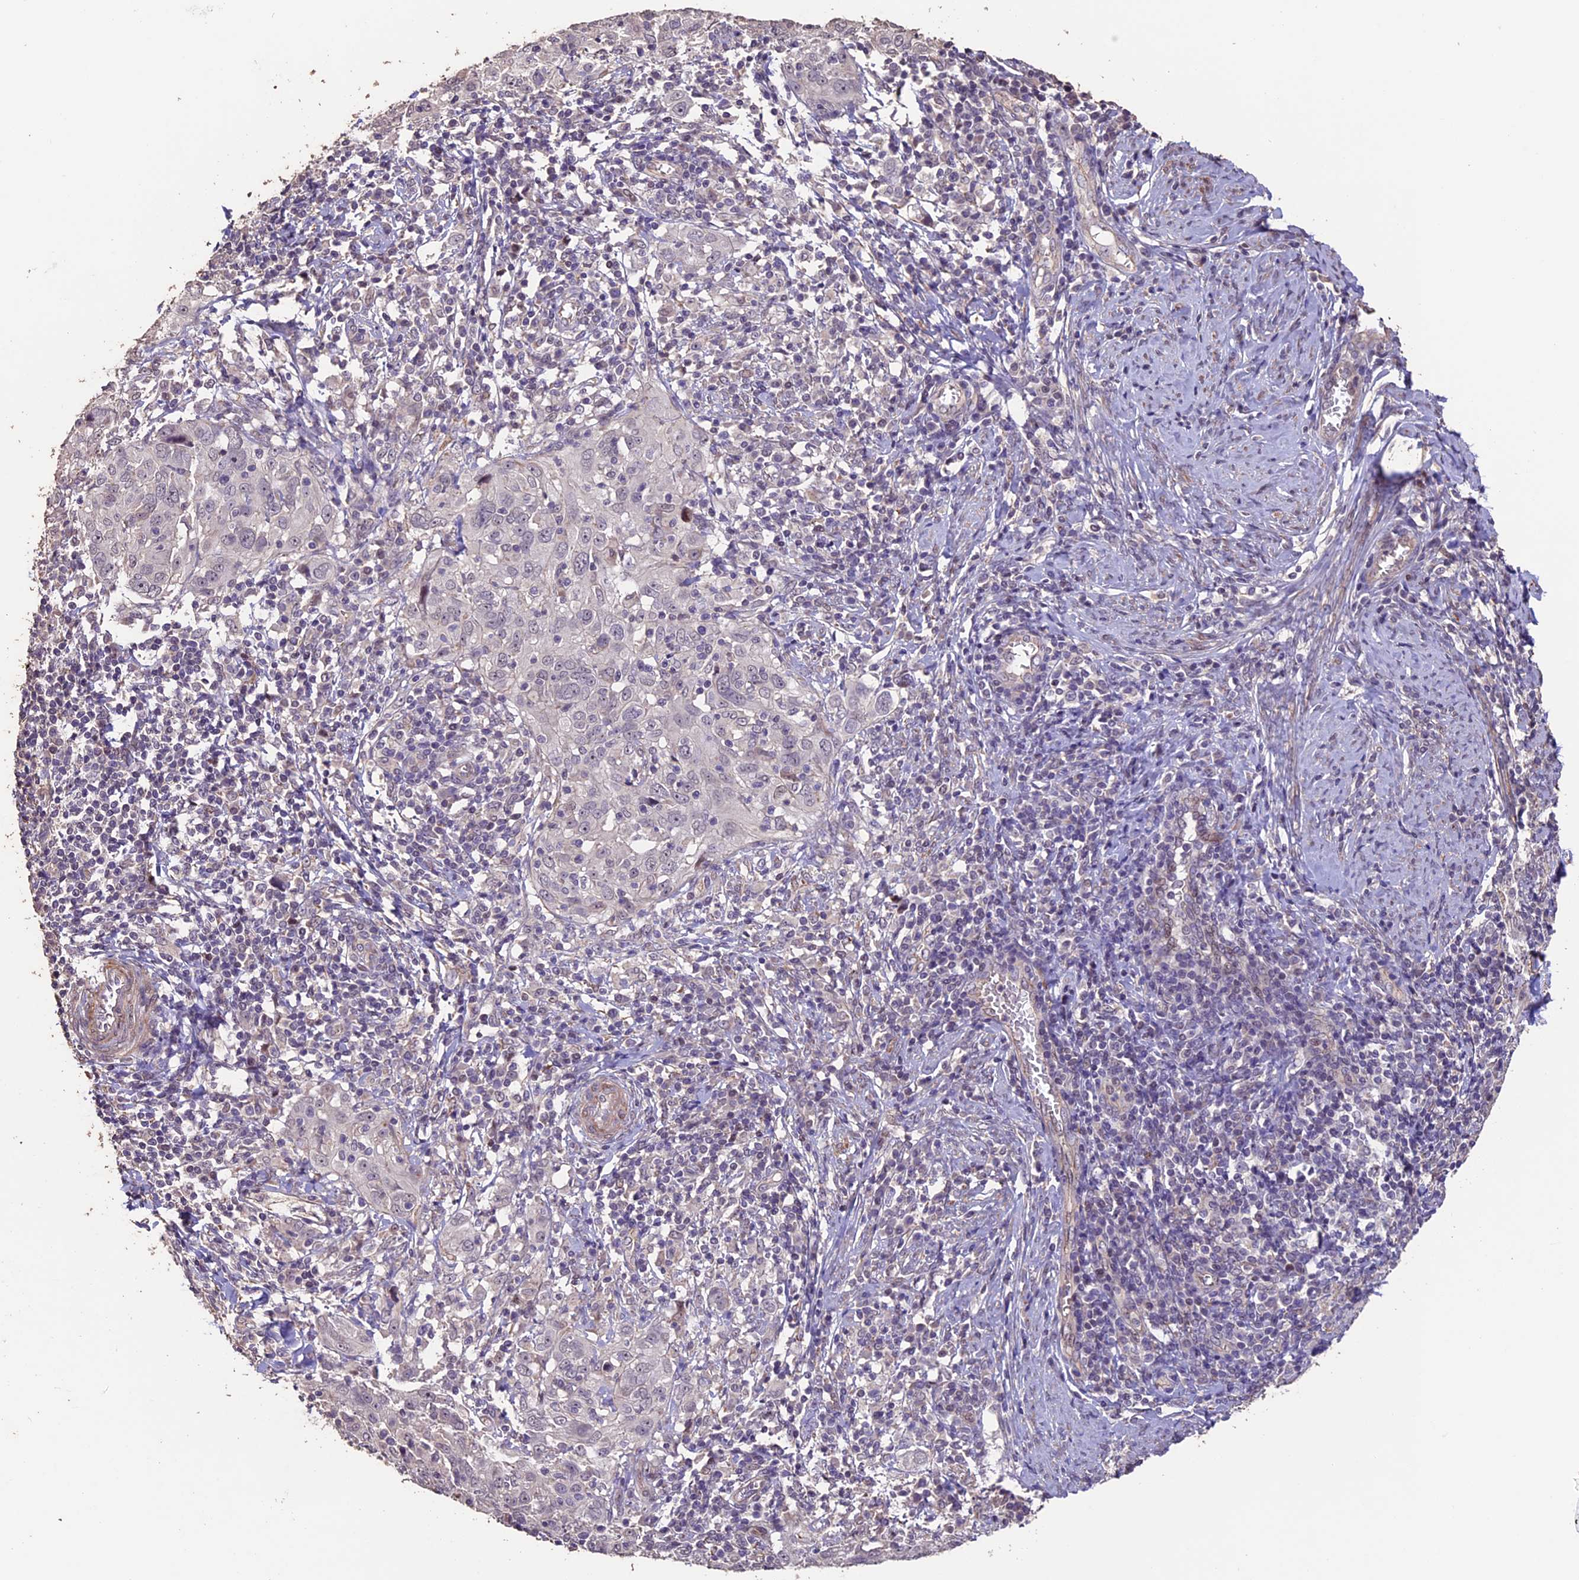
{"staining": {"intensity": "negative", "quantity": "none", "location": "none"}, "tissue": "cervical cancer", "cell_type": "Tumor cells", "image_type": "cancer", "snomed": [{"axis": "morphology", "description": "Normal tissue, NOS"}, {"axis": "morphology", "description": "Squamous cell carcinoma, NOS"}, {"axis": "topography", "description": "Cervix"}], "caption": "DAB immunohistochemical staining of human squamous cell carcinoma (cervical) displays no significant positivity in tumor cells.", "gene": "GNB5", "patient": {"sex": "female", "age": 31}}